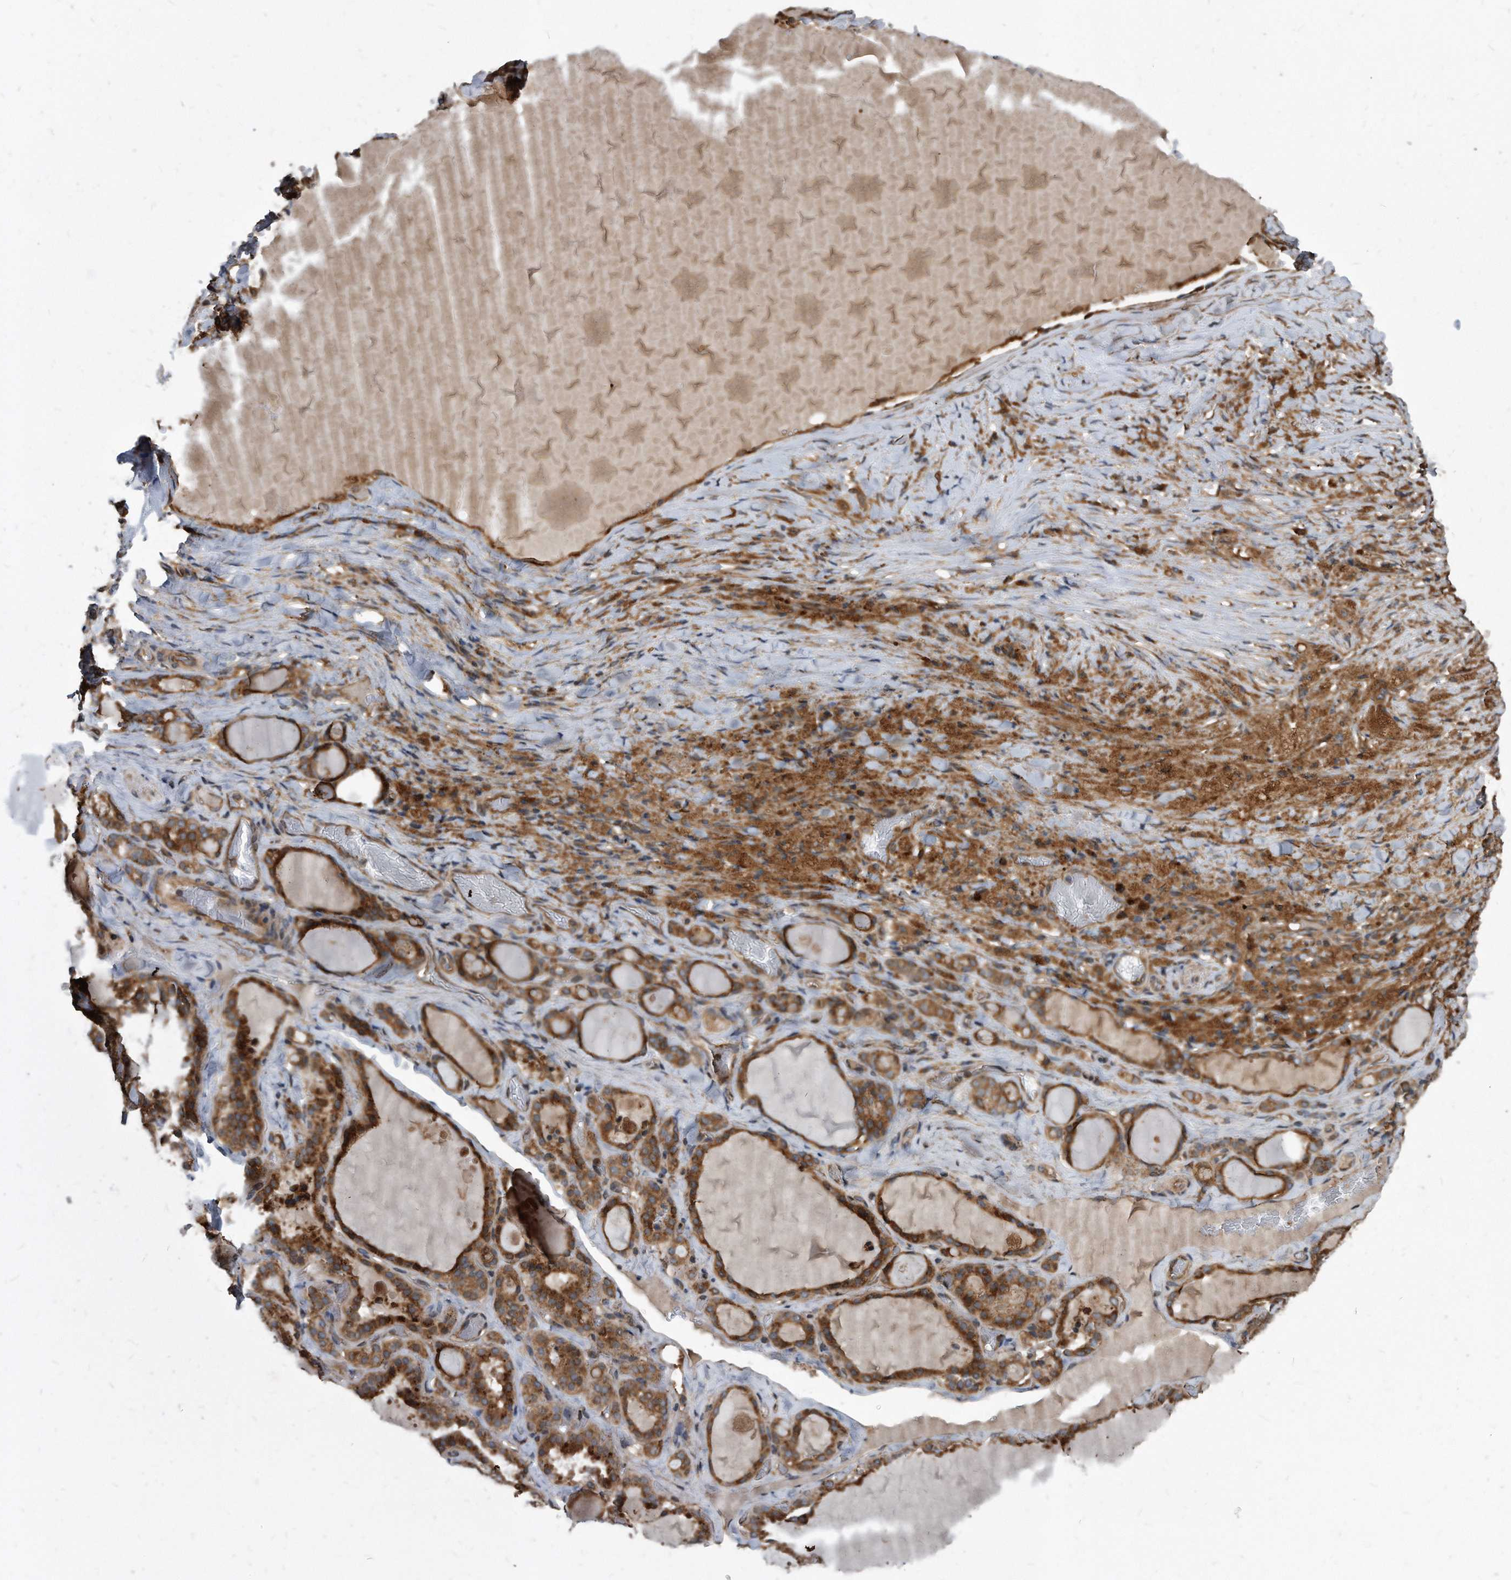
{"staining": {"intensity": "strong", "quantity": ">75%", "location": "cytoplasmic/membranous"}, "tissue": "thyroid gland", "cell_type": "Glandular cells", "image_type": "normal", "snomed": [{"axis": "morphology", "description": "Normal tissue, NOS"}, {"axis": "topography", "description": "Thyroid gland"}], "caption": "High-power microscopy captured an immunohistochemistry micrograph of benign thyroid gland, revealing strong cytoplasmic/membranous positivity in approximately >75% of glandular cells. (Brightfield microscopy of DAB IHC at high magnification).", "gene": "FAM136A", "patient": {"sex": "female", "age": 22}}